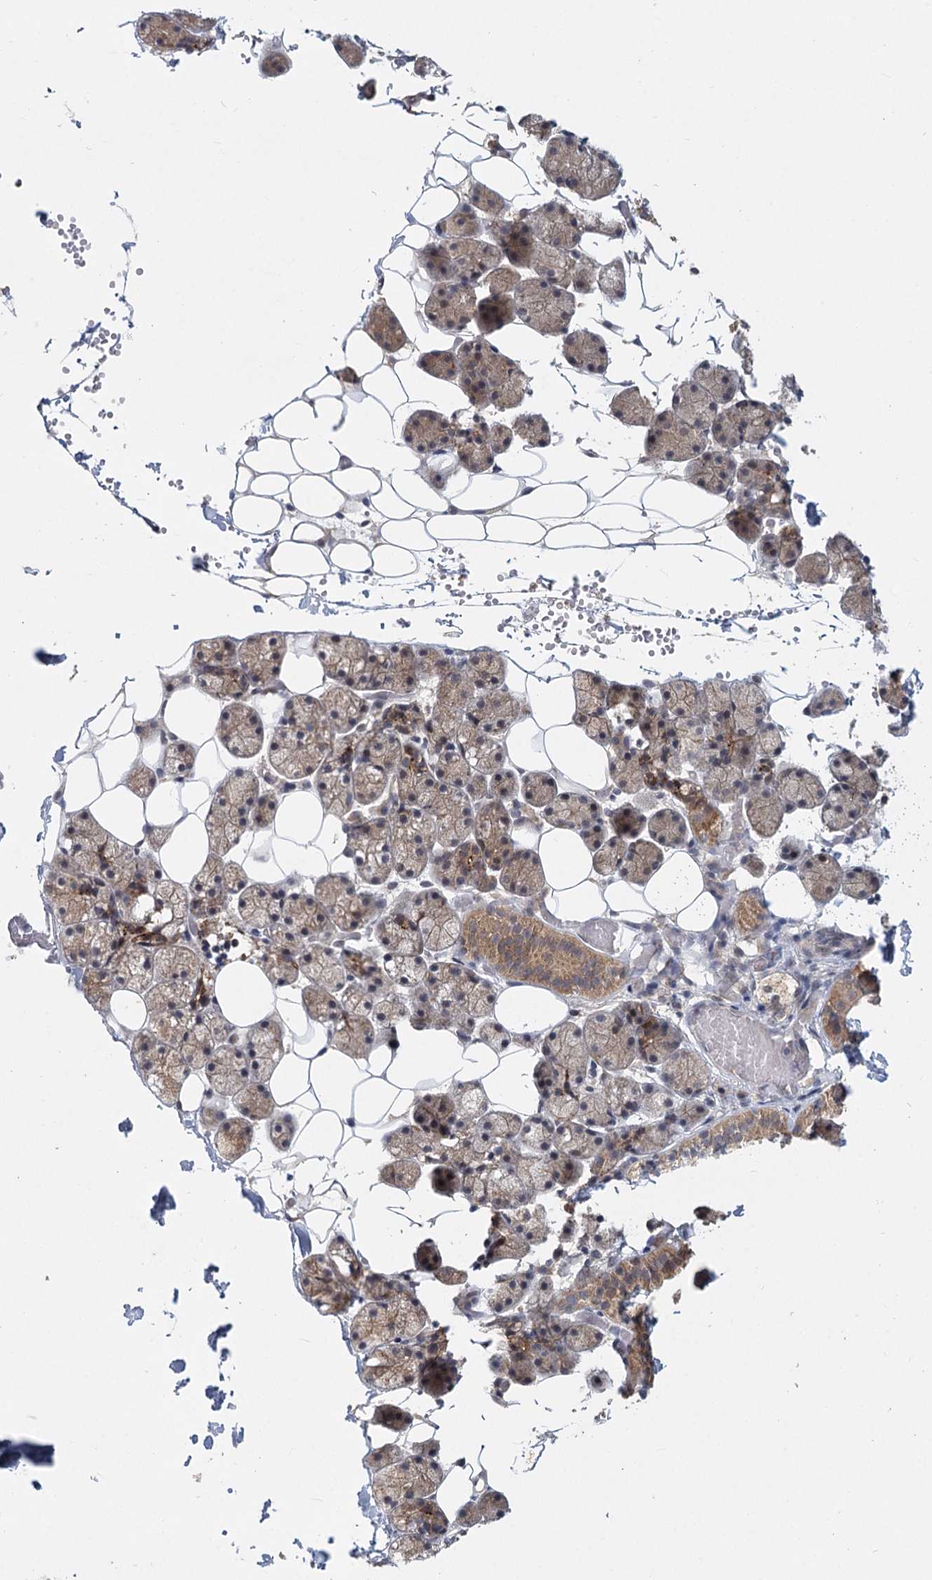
{"staining": {"intensity": "moderate", "quantity": "25%-75%", "location": "cytoplasmic/membranous"}, "tissue": "salivary gland", "cell_type": "Glandular cells", "image_type": "normal", "snomed": [{"axis": "morphology", "description": "Normal tissue, NOS"}, {"axis": "topography", "description": "Salivary gland"}], "caption": "The micrograph exhibits staining of benign salivary gland, revealing moderate cytoplasmic/membranous protein positivity (brown color) within glandular cells.", "gene": "AP3B1", "patient": {"sex": "female", "age": 33}}